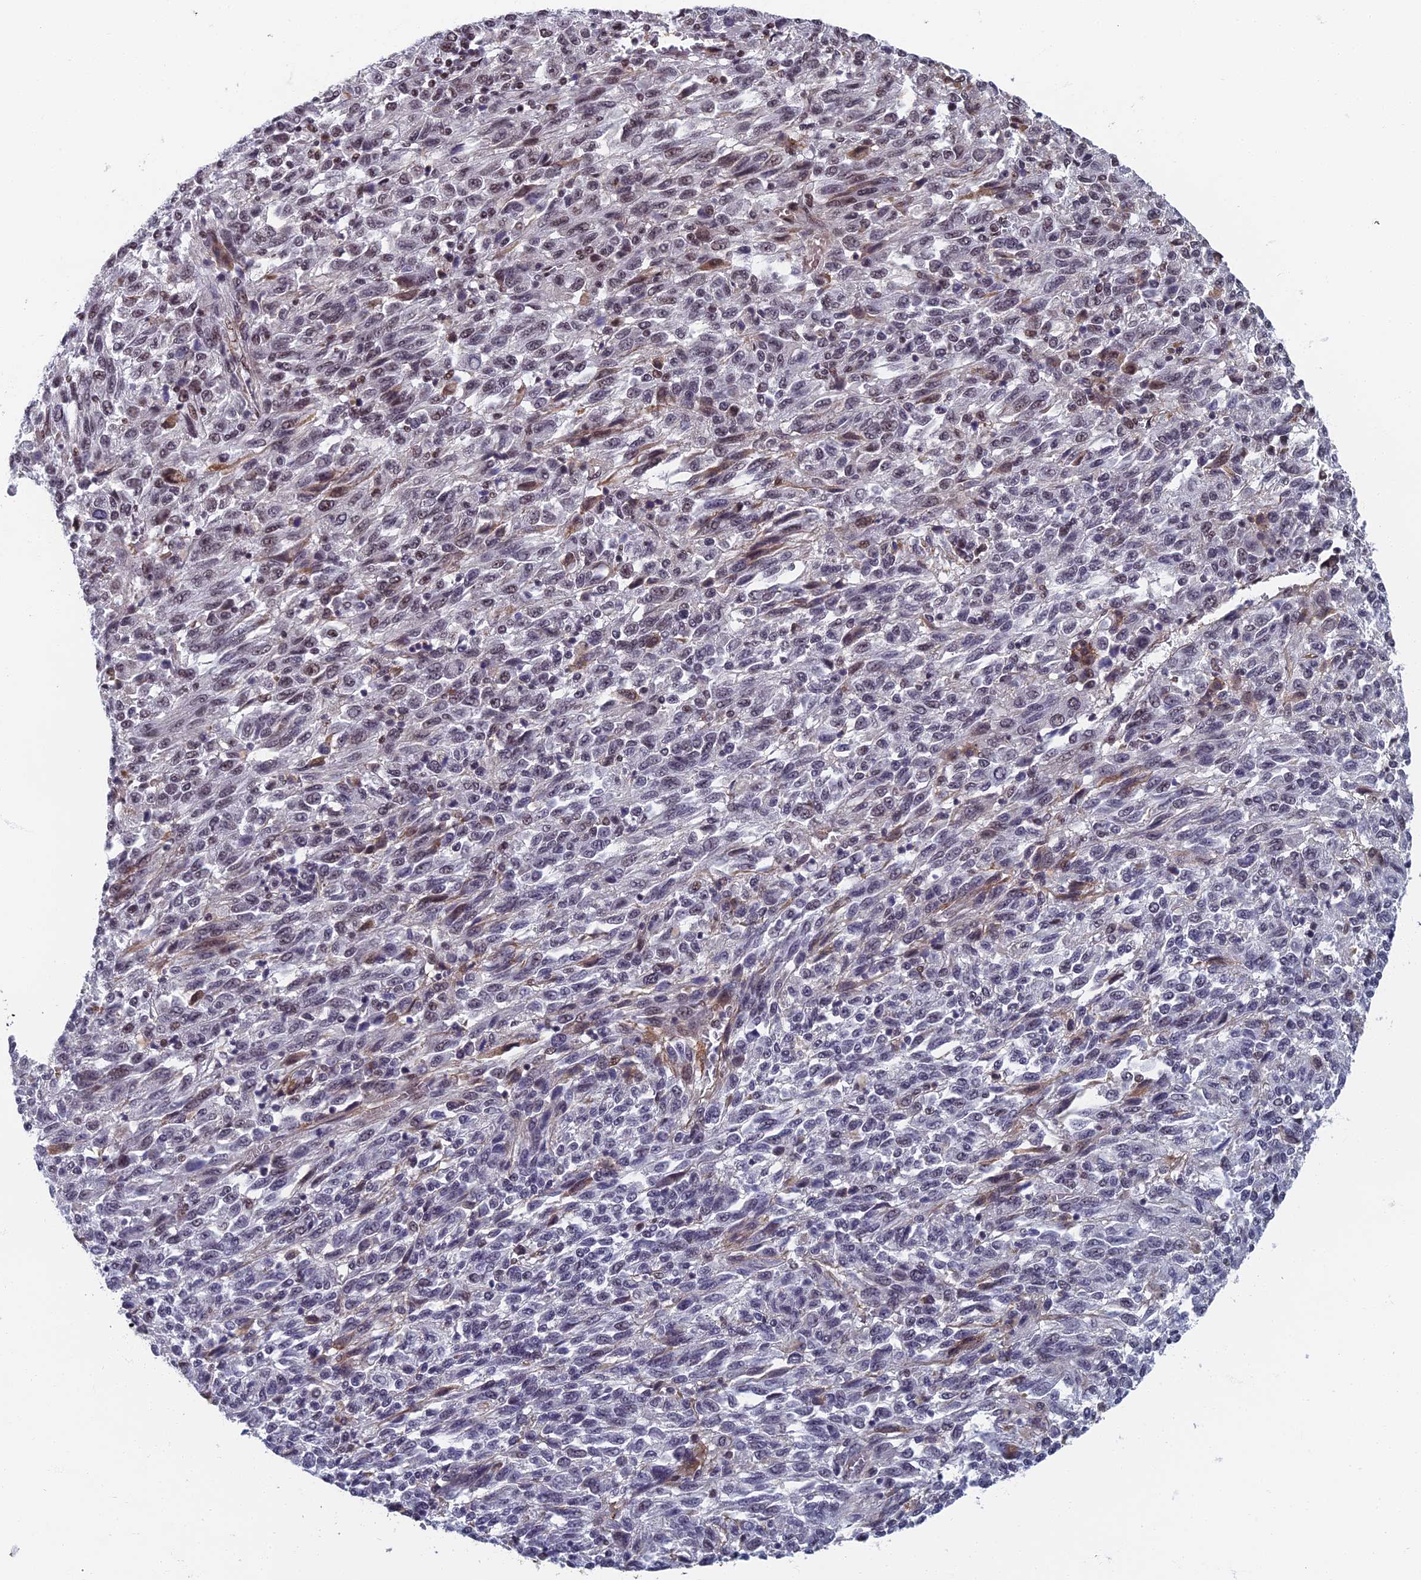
{"staining": {"intensity": "weak", "quantity": "25%-75%", "location": "nuclear"}, "tissue": "melanoma", "cell_type": "Tumor cells", "image_type": "cancer", "snomed": [{"axis": "morphology", "description": "Malignant melanoma, Metastatic site"}, {"axis": "topography", "description": "Lung"}], "caption": "Weak nuclear protein expression is seen in approximately 25%-75% of tumor cells in malignant melanoma (metastatic site).", "gene": "TAF13", "patient": {"sex": "male", "age": 64}}